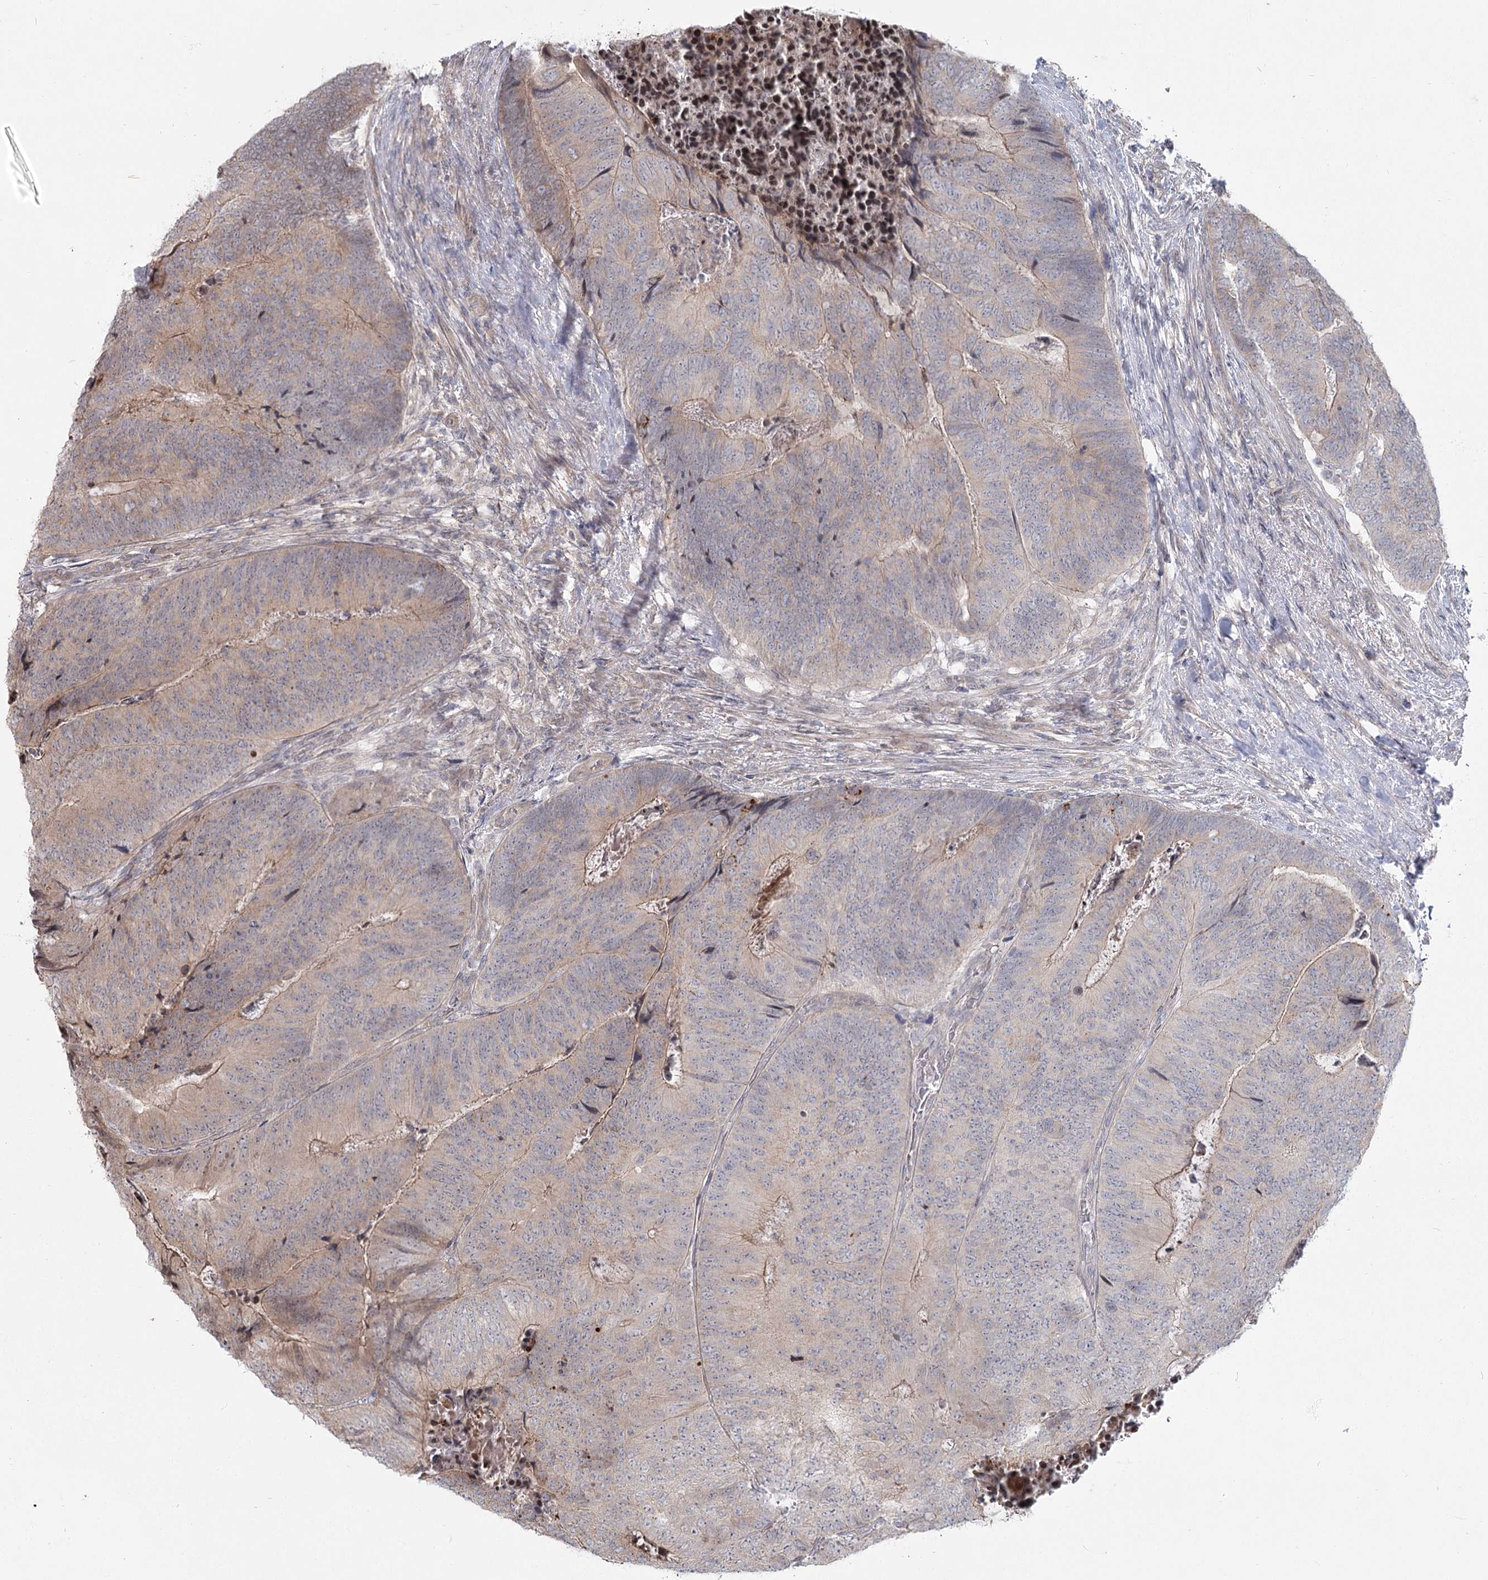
{"staining": {"intensity": "weak", "quantity": "<25%", "location": "cytoplasmic/membranous"}, "tissue": "colorectal cancer", "cell_type": "Tumor cells", "image_type": "cancer", "snomed": [{"axis": "morphology", "description": "Adenocarcinoma, NOS"}, {"axis": "topography", "description": "Colon"}], "caption": "High power microscopy photomicrograph of an immunohistochemistry micrograph of colorectal cancer (adenocarcinoma), revealing no significant positivity in tumor cells.", "gene": "SPINK13", "patient": {"sex": "female", "age": 67}}